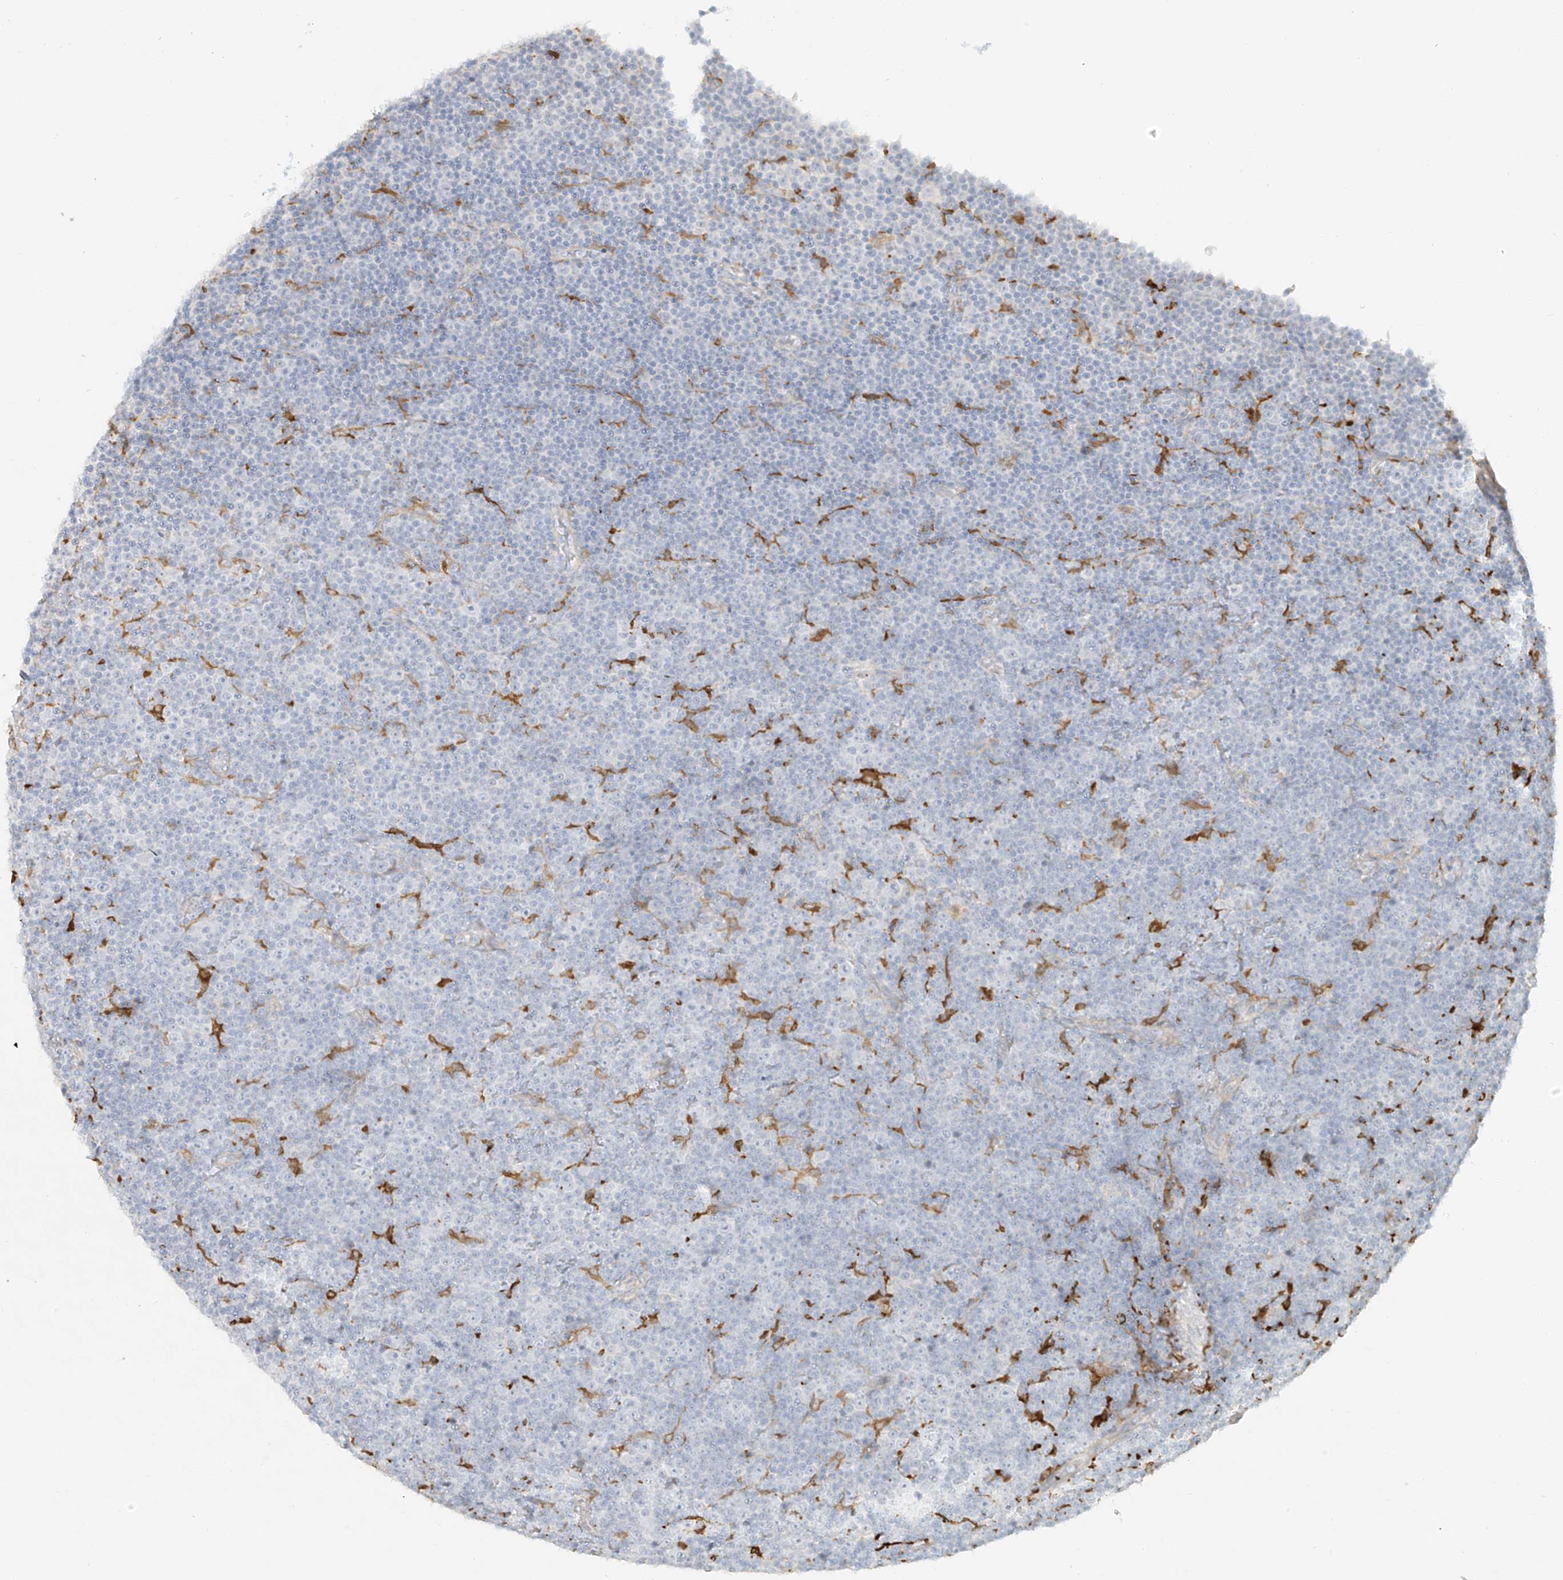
{"staining": {"intensity": "negative", "quantity": "none", "location": "none"}, "tissue": "lymphoma", "cell_type": "Tumor cells", "image_type": "cancer", "snomed": [{"axis": "morphology", "description": "Malignant lymphoma, non-Hodgkin's type, Low grade"}, {"axis": "topography", "description": "Lymph node"}], "caption": "High magnification brightfield microscopy of malignant lymphoma, non-Hodgkin's type (low-grade) stained with DAB (3,3'-diaminobenzidine) (brown) and counterstained with hematoxylin (blue): tumor cells show no significant staining. (Brightfield microscopy of DAB (3,3'-diaminobenzidine) immunohistochemistry (IHC) at high magnification).", "gene": "UPK1B", "patient": {"sex": "female", "age": 67}}